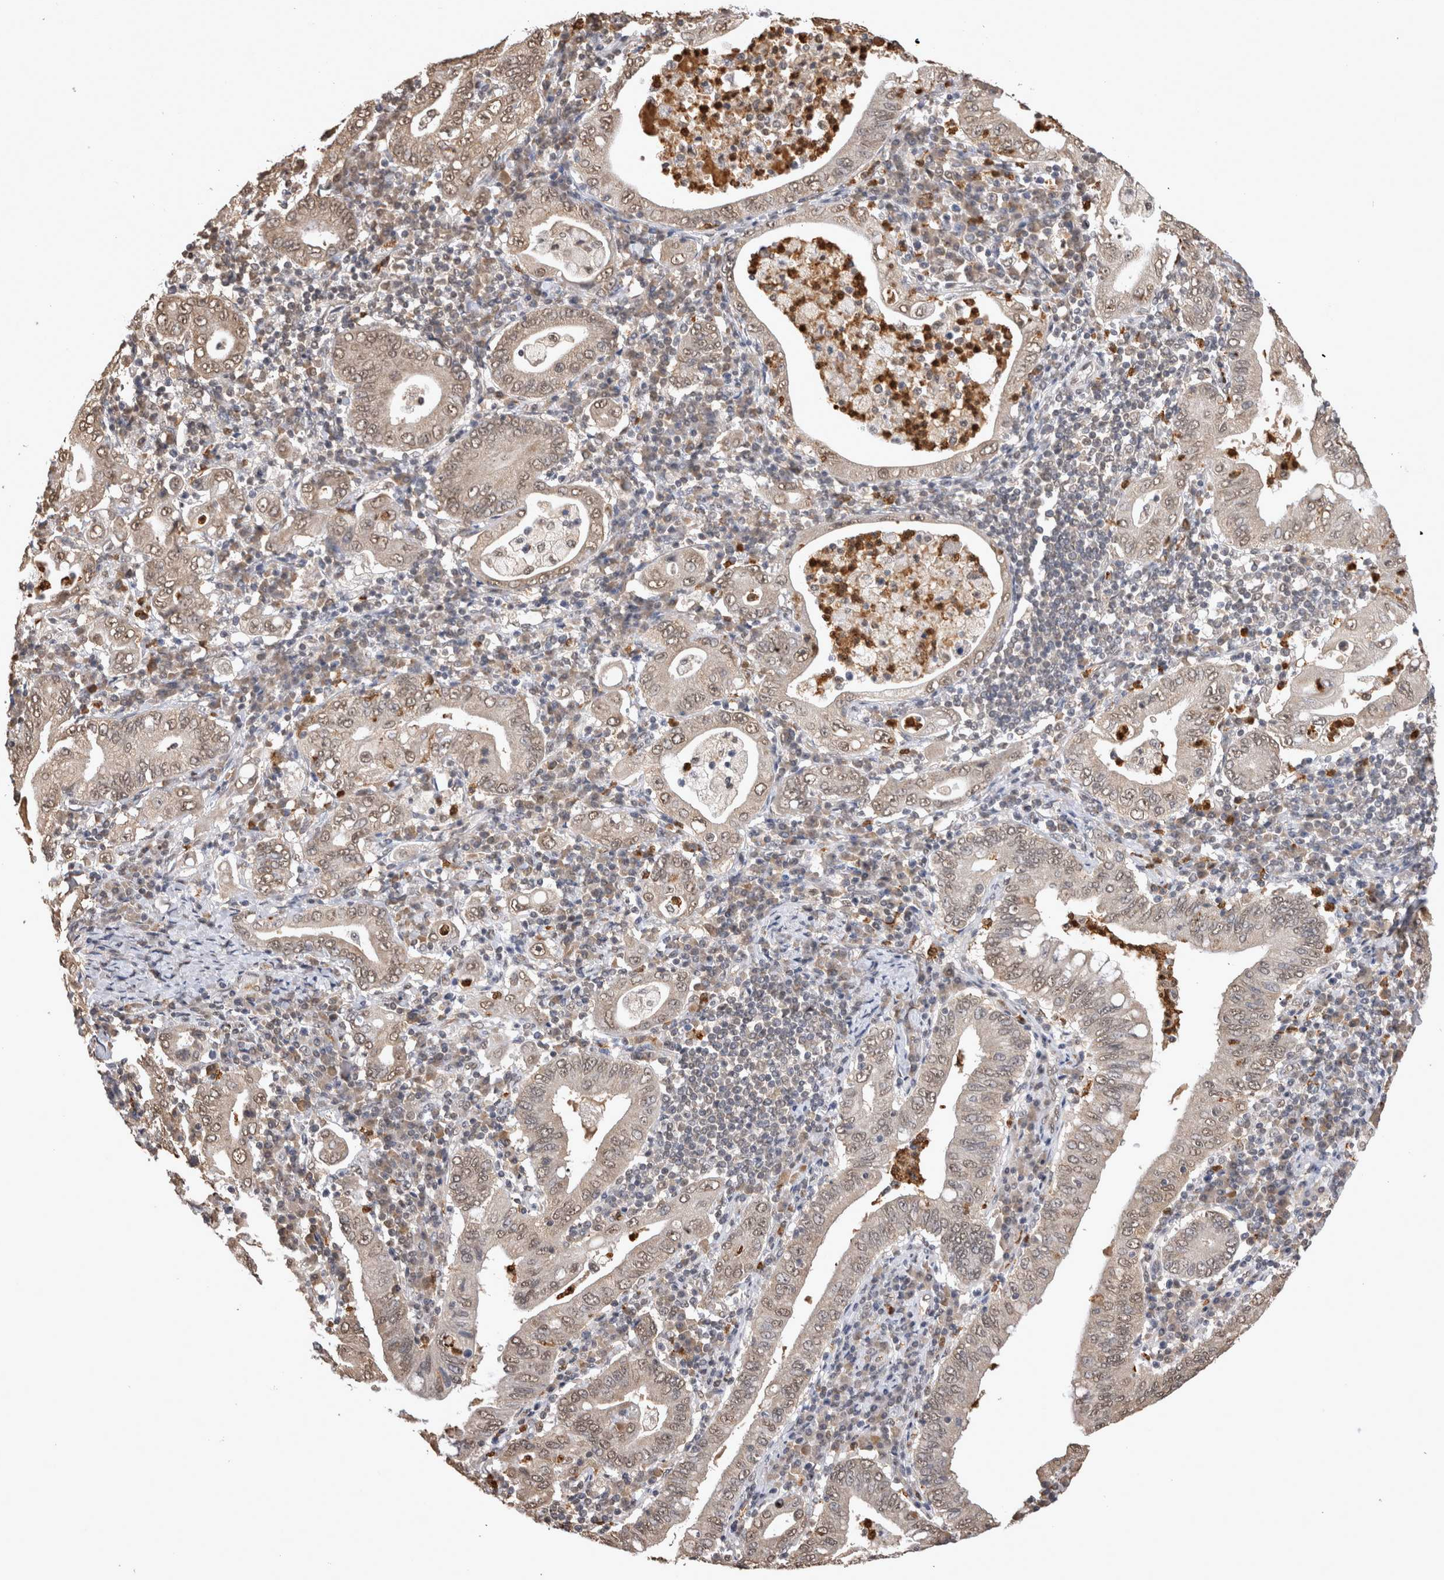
{"staining": {"intensity": "weak", "quantity": ">75%", "location": "nuclear"}, "tissue": "stomach cancer", "cell_type": "Tumor cells", "image_type": "cancer", "snomed": [{"axis": "morphology", "description": "Normal tissue, NOS"}, {"axis": "morphology", "description": "Adenocarcinoma, NOS"}, {"axis": "topography", "description": "Esophagus"}, {"axis": "topography", "description": "Stomach, upper"}, {"axis": "topography", "description": "Peripheral nerve tissue"}], "caption": "Approximately >75% of tumor cells in human stomach cancer (adenocarcinoma) display weak nuclear protein staining as visualized by brown immunohistochemical staining.", "gene": "PAK4", "patient": {"sex": "male", "age": 62}}